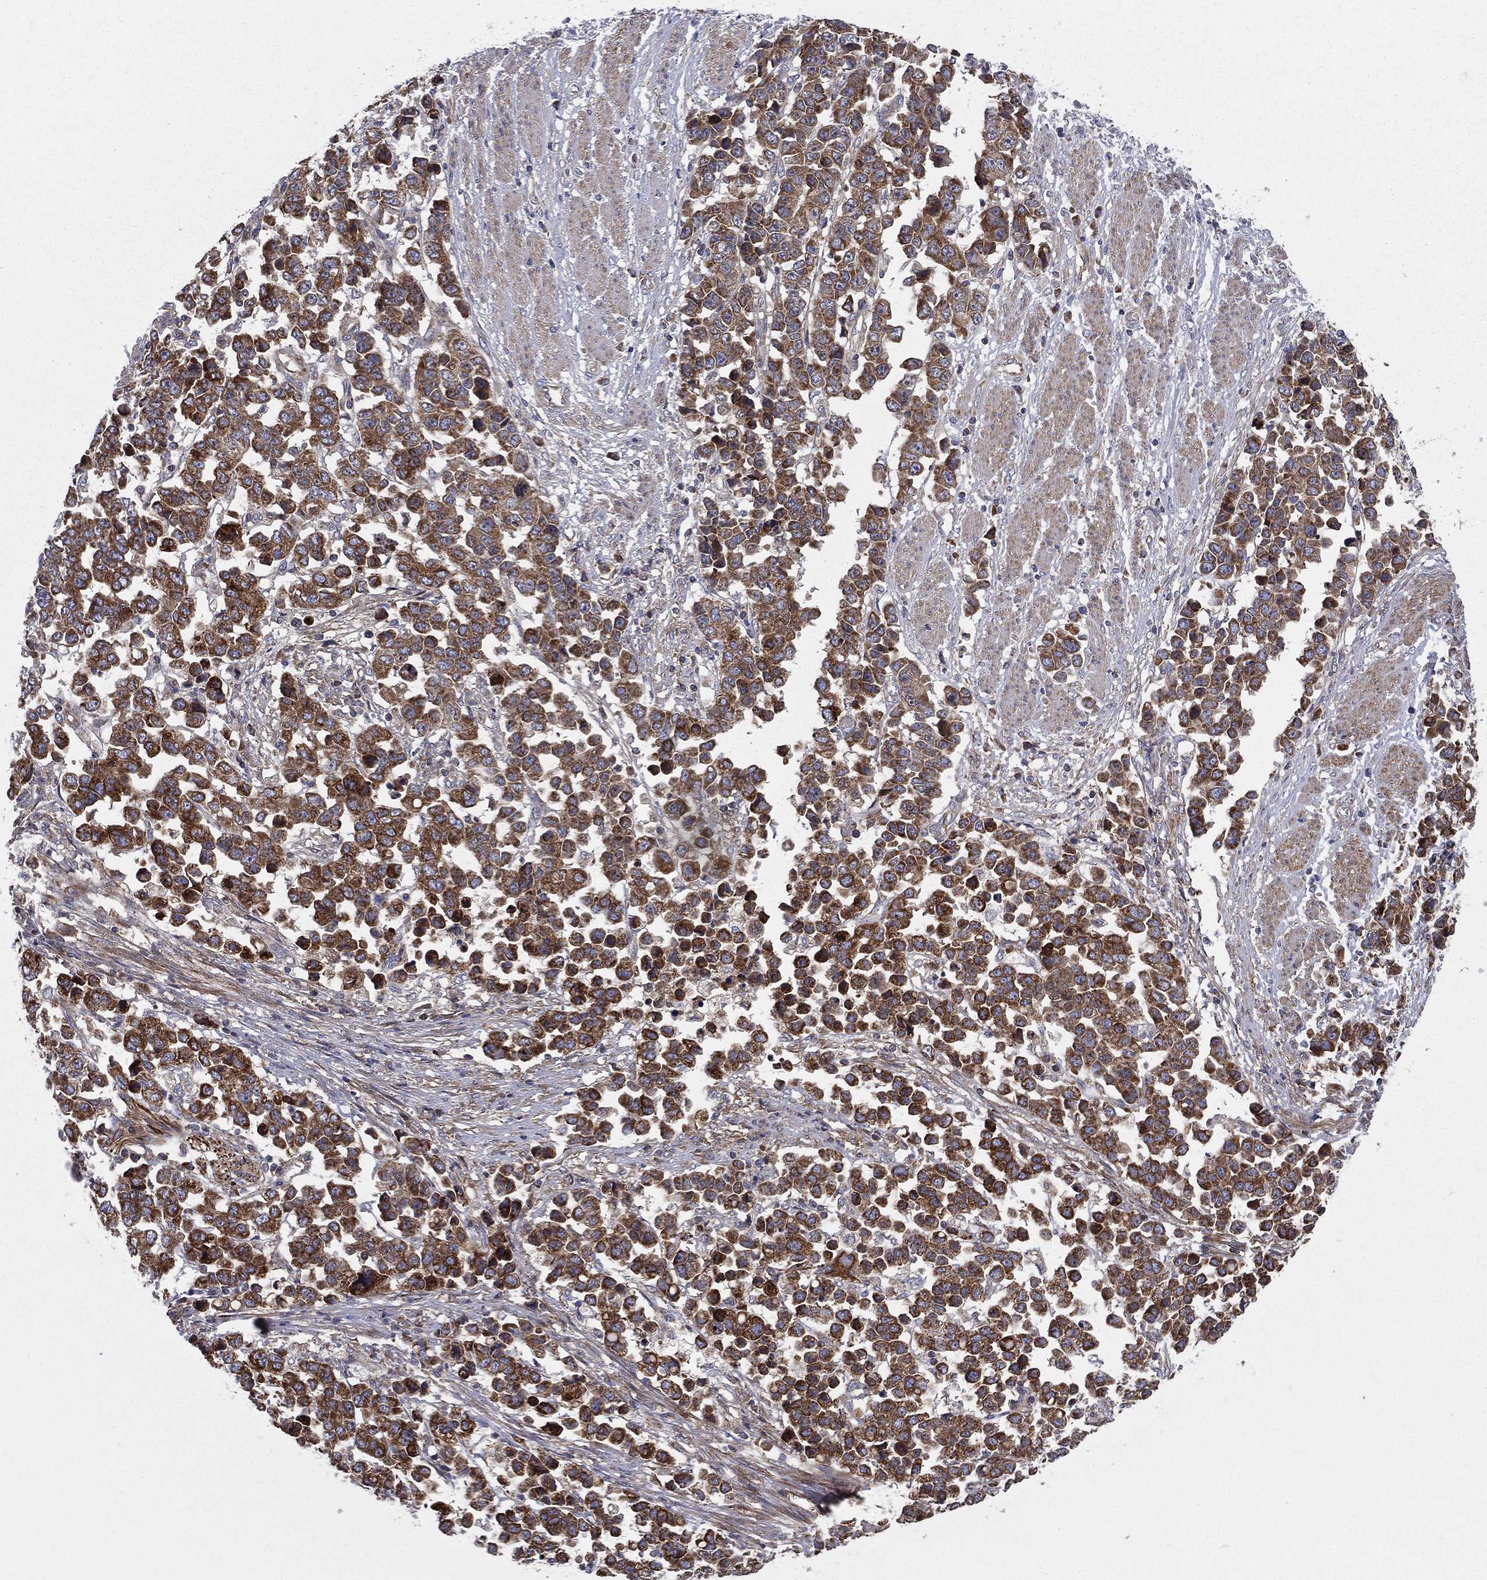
{"staining": {"intensity": "strong", "quantity": ">75%", "location": "cytoplasmic/membranous"}, "tissue": "stomach cancer", "cell_type": "Tumor cells", "image_type": "cancer", "snomed": [{"axis": "morphology", "description": "Adenocarcinoma, NOS"}, {"axis": "topography", "description": "Stomach, upper"}], "caption": "Brown immunohistochemical staining in human stomach adenocarcinoma reveals strong cytoplasmic/membranous staining in approximately >75% of tumor cells. (DAB (3,3'-diaminobenzidine) IHC with brightfield microscopy, high magnification).", "gene": "MIX23", "patient": {"sex": "male", "age": 69}}